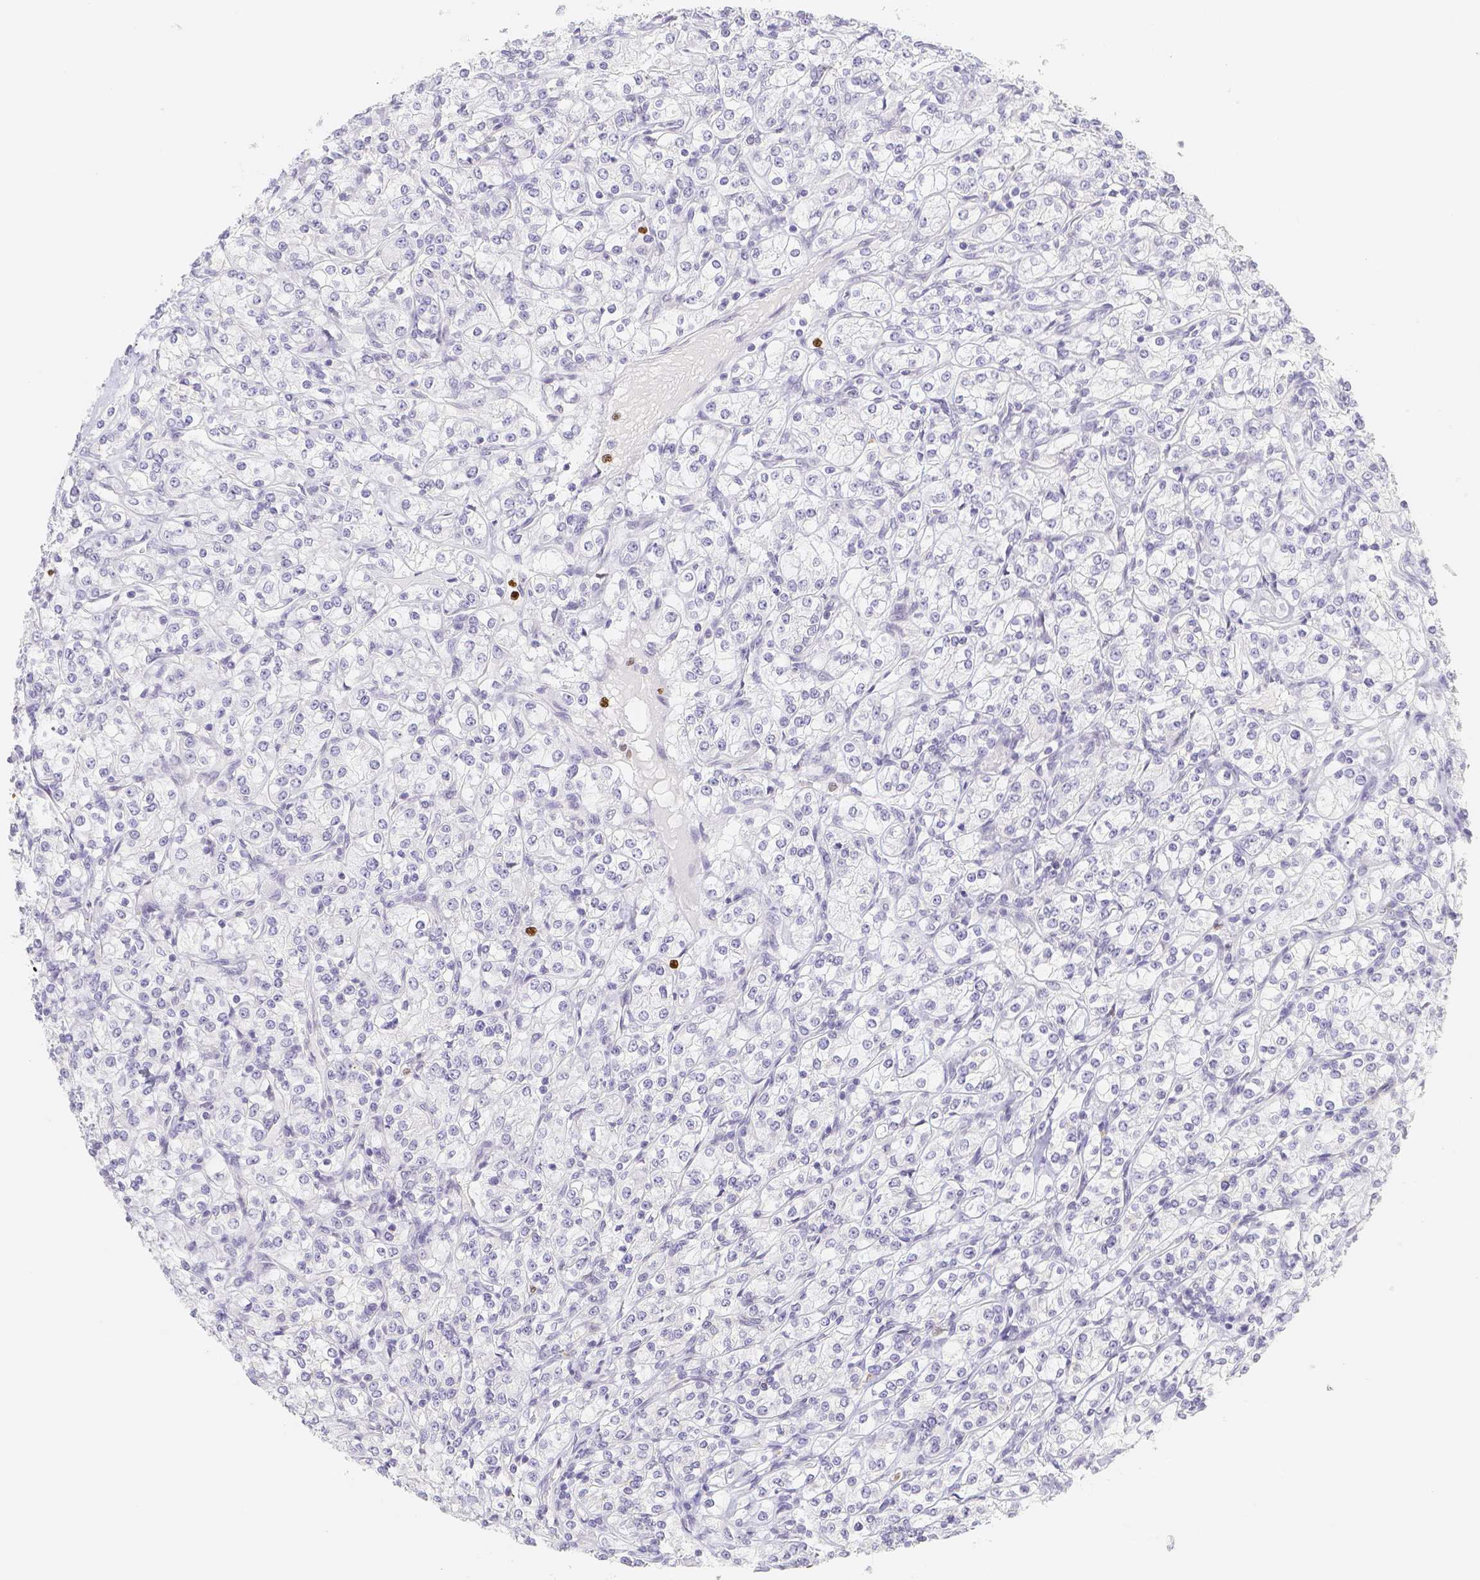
{"staining": {"intensity": "negative", "quantity": "none", "location": "none"}, "tissue": "renal cancer", "cell_type": "Tumor cells", "image_type": "cancer", "snomed": [{"axis": "morphology", "description": "Adenocarcinoma, NOS"}, {"axis": "topography", "description": "Kidney"}], "caption": "The image displays no staining of tumor cells in adenocarcinoma (renal).", "gene": "PADI4", "patient": {"sex": "male", "age": 77}}